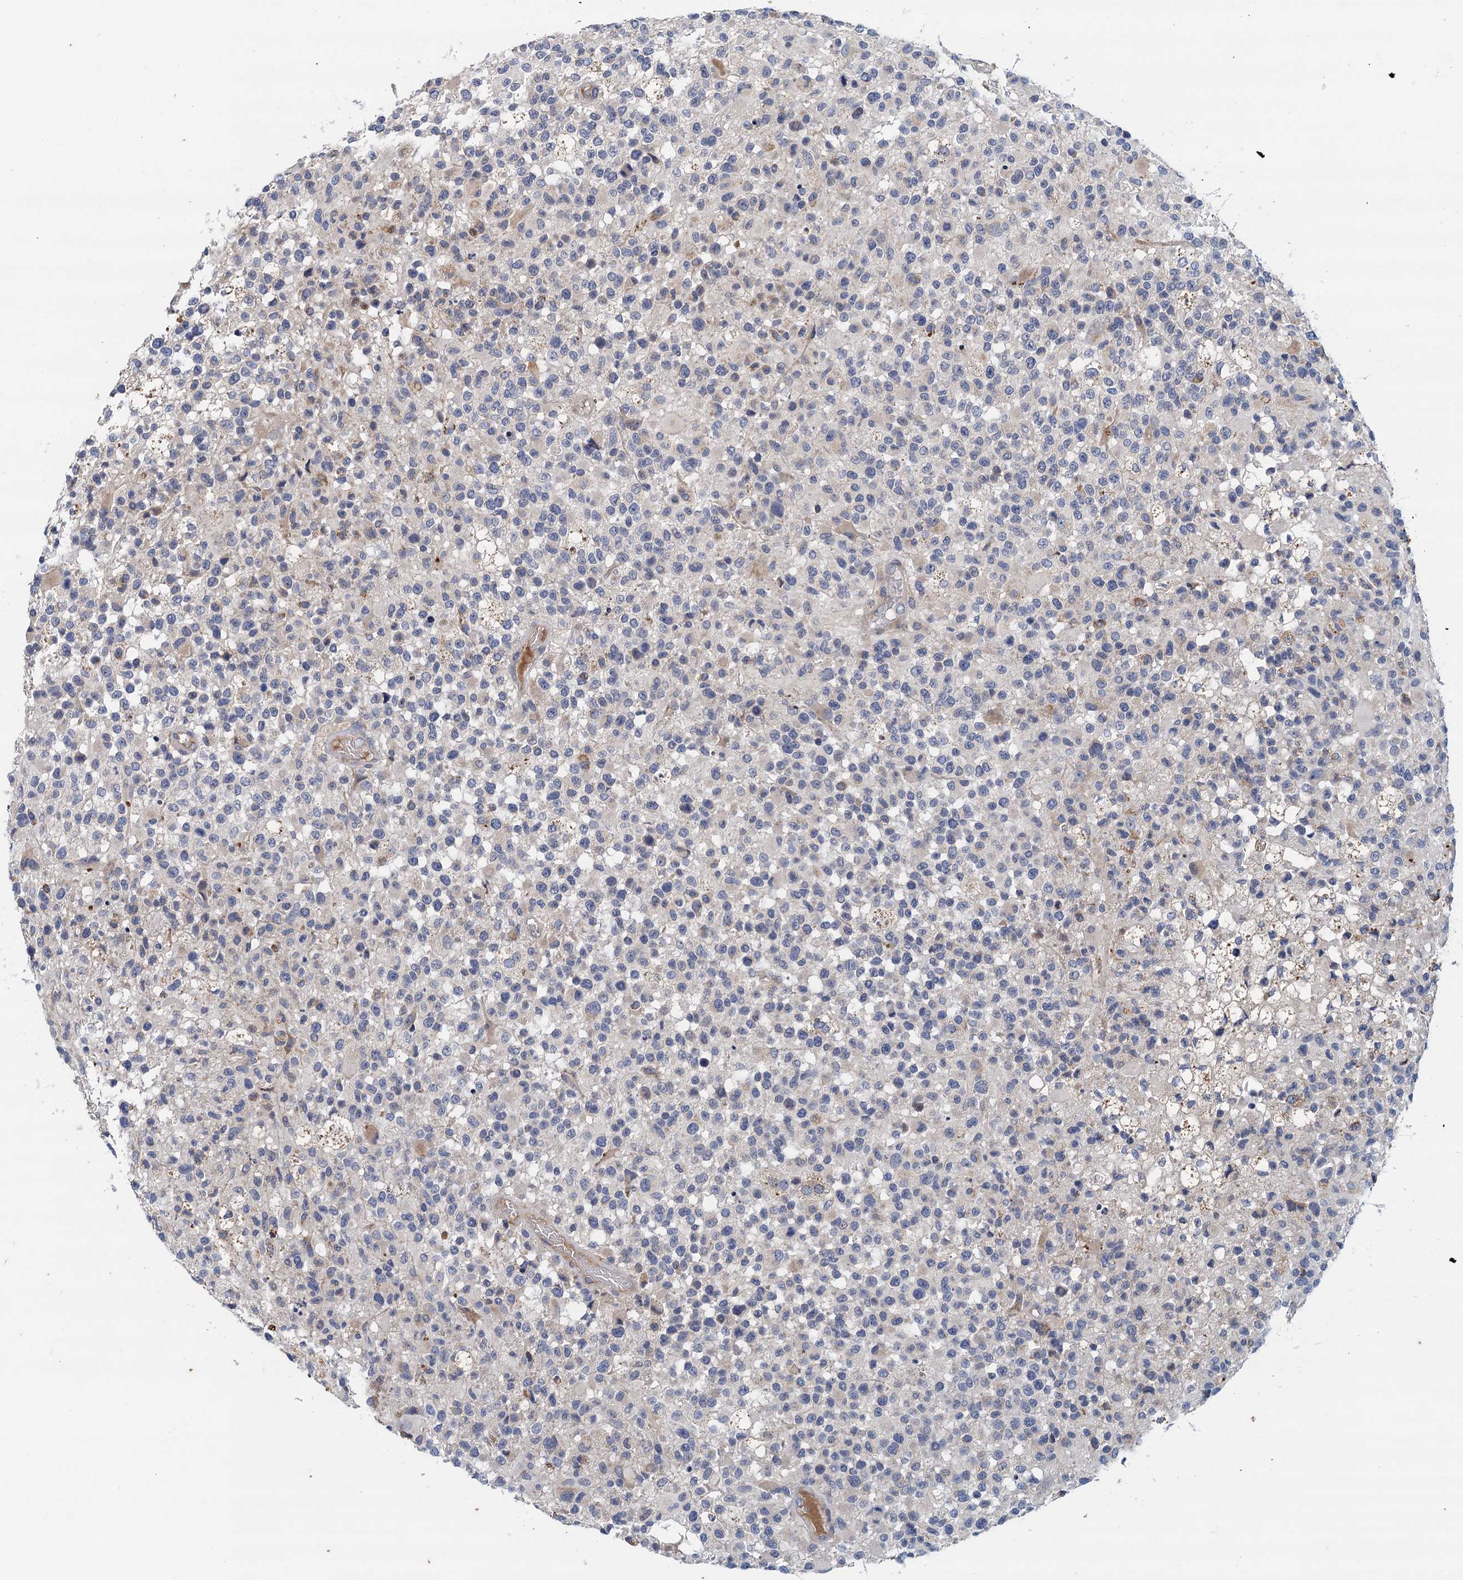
{"staining": {"intensity": "negative", "quantity": "none", "location": "none"}, "tissue": "glioma", "cell_type": "Tumor cells", "image_type": "cancer", "snomed": [{"axis": "morphology", "description": "Glioma, malignant, High grade"}, {"axis": "morphology", "description": "Glioblastoma, NOS"}, {"axis": "topography", "description": "Brain"}], "caption": "Immunohistochemical staining of glioblastoma shows no significant positivity in tumor cells.", "gene": "TPCN1", "patient": {"sex": "male", "age": 60}}